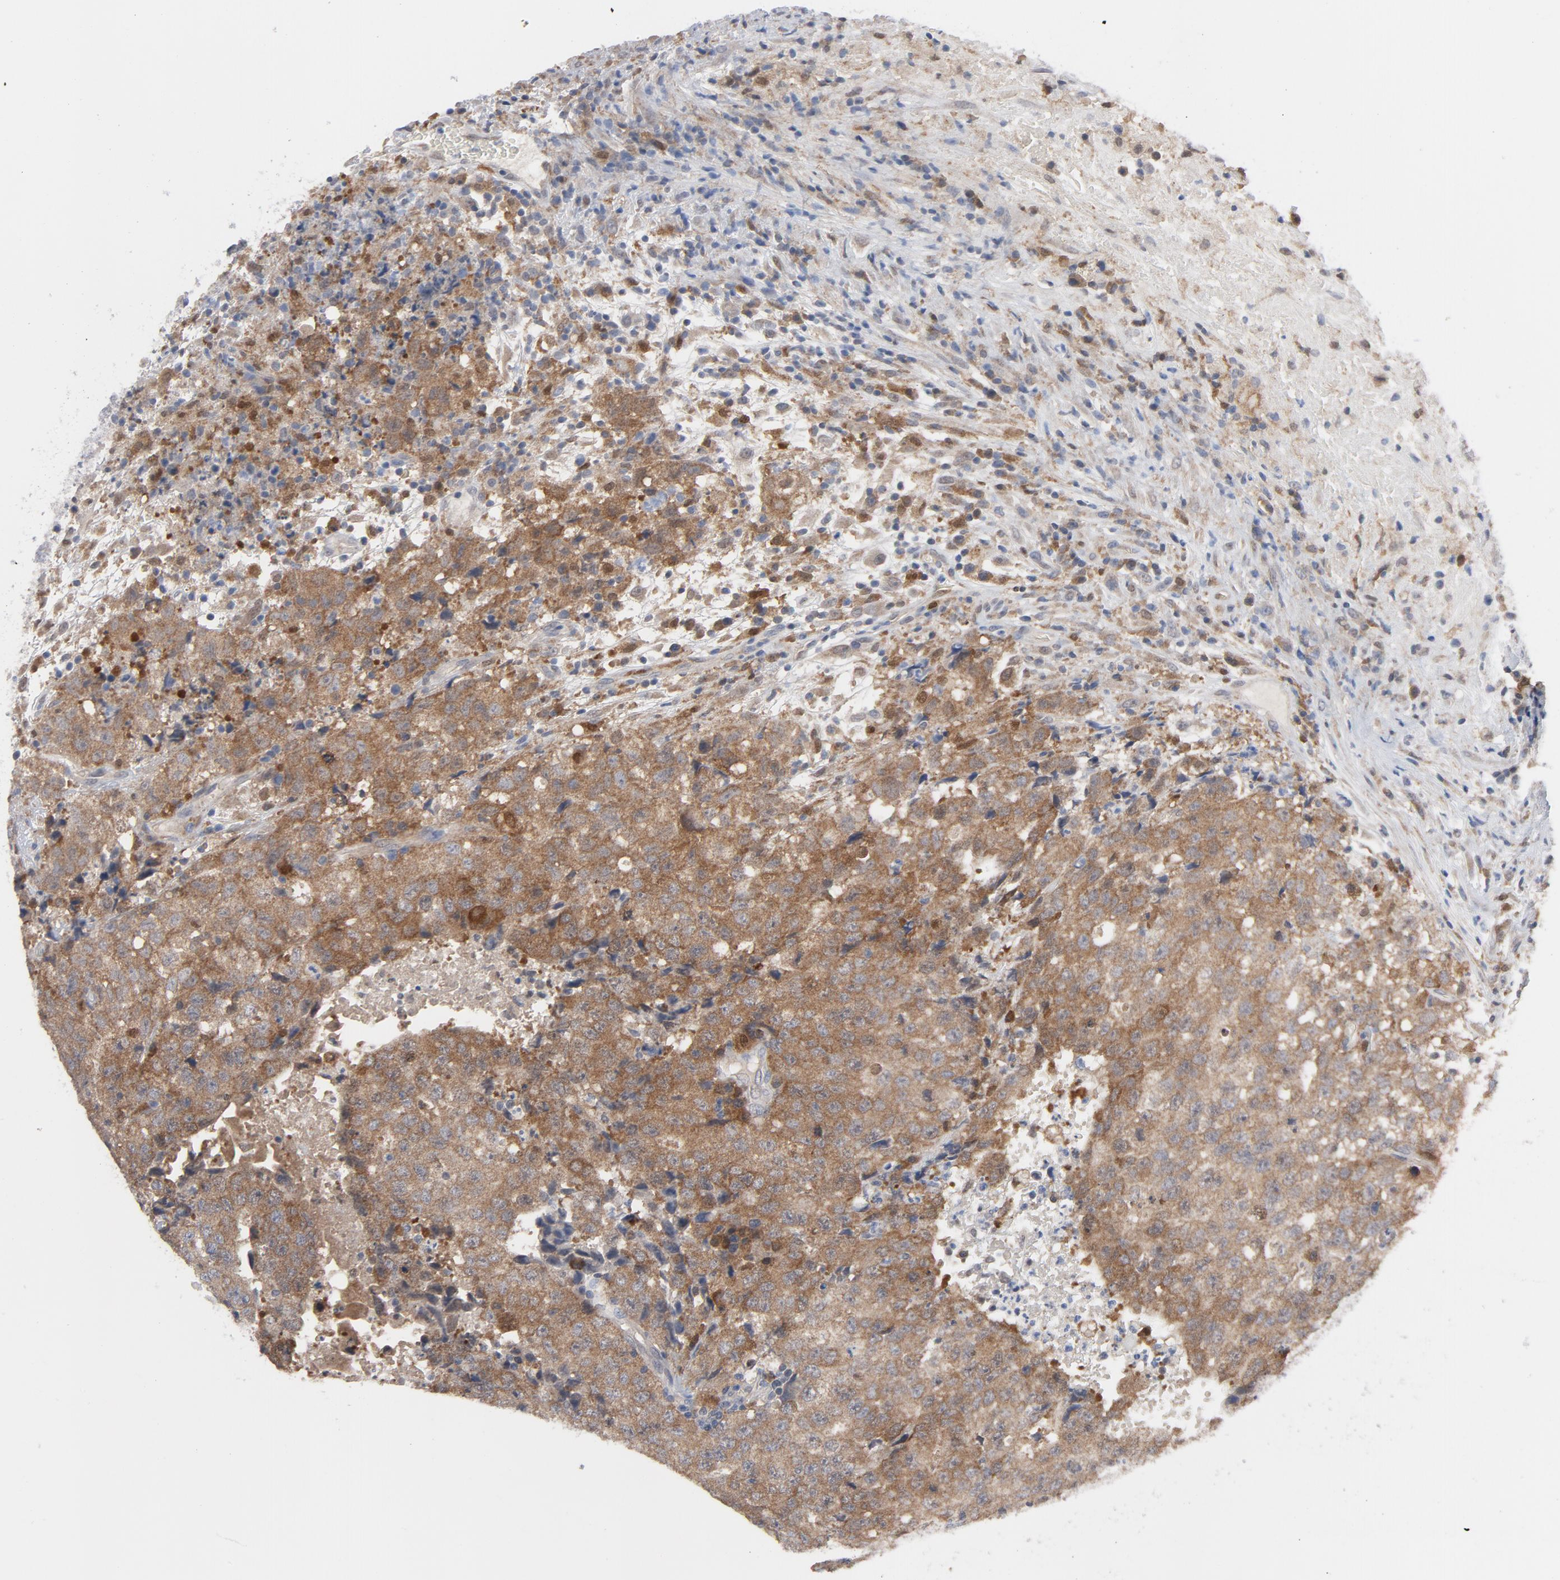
{"staining": {"intensity": "moderate", "quantity": ">75%", "location": "cytoplasmic/membranous"}, "tissue": "testis cancer", "cell_type": "Tumor cells", "image_type": "cancer", "snomed": [{"axis": "morphology", "description": "Necrosis, NOS"}, {"axis": "morphology", "description": "Carcinoma, Embryonal, NOS"}, {"axis": "topography", "description": "Testis"}], "caption": "Immunohistochemical staining of embryonal carcinoma (testis) displays moderate cytoplasmic/membranous protein expression in approximately >75% of tumor cells. (Brightfield microscopy of DAB IHC at high magnification).", "gene": "PRDX1", "patient": {"sex": "male", "age": 19}}